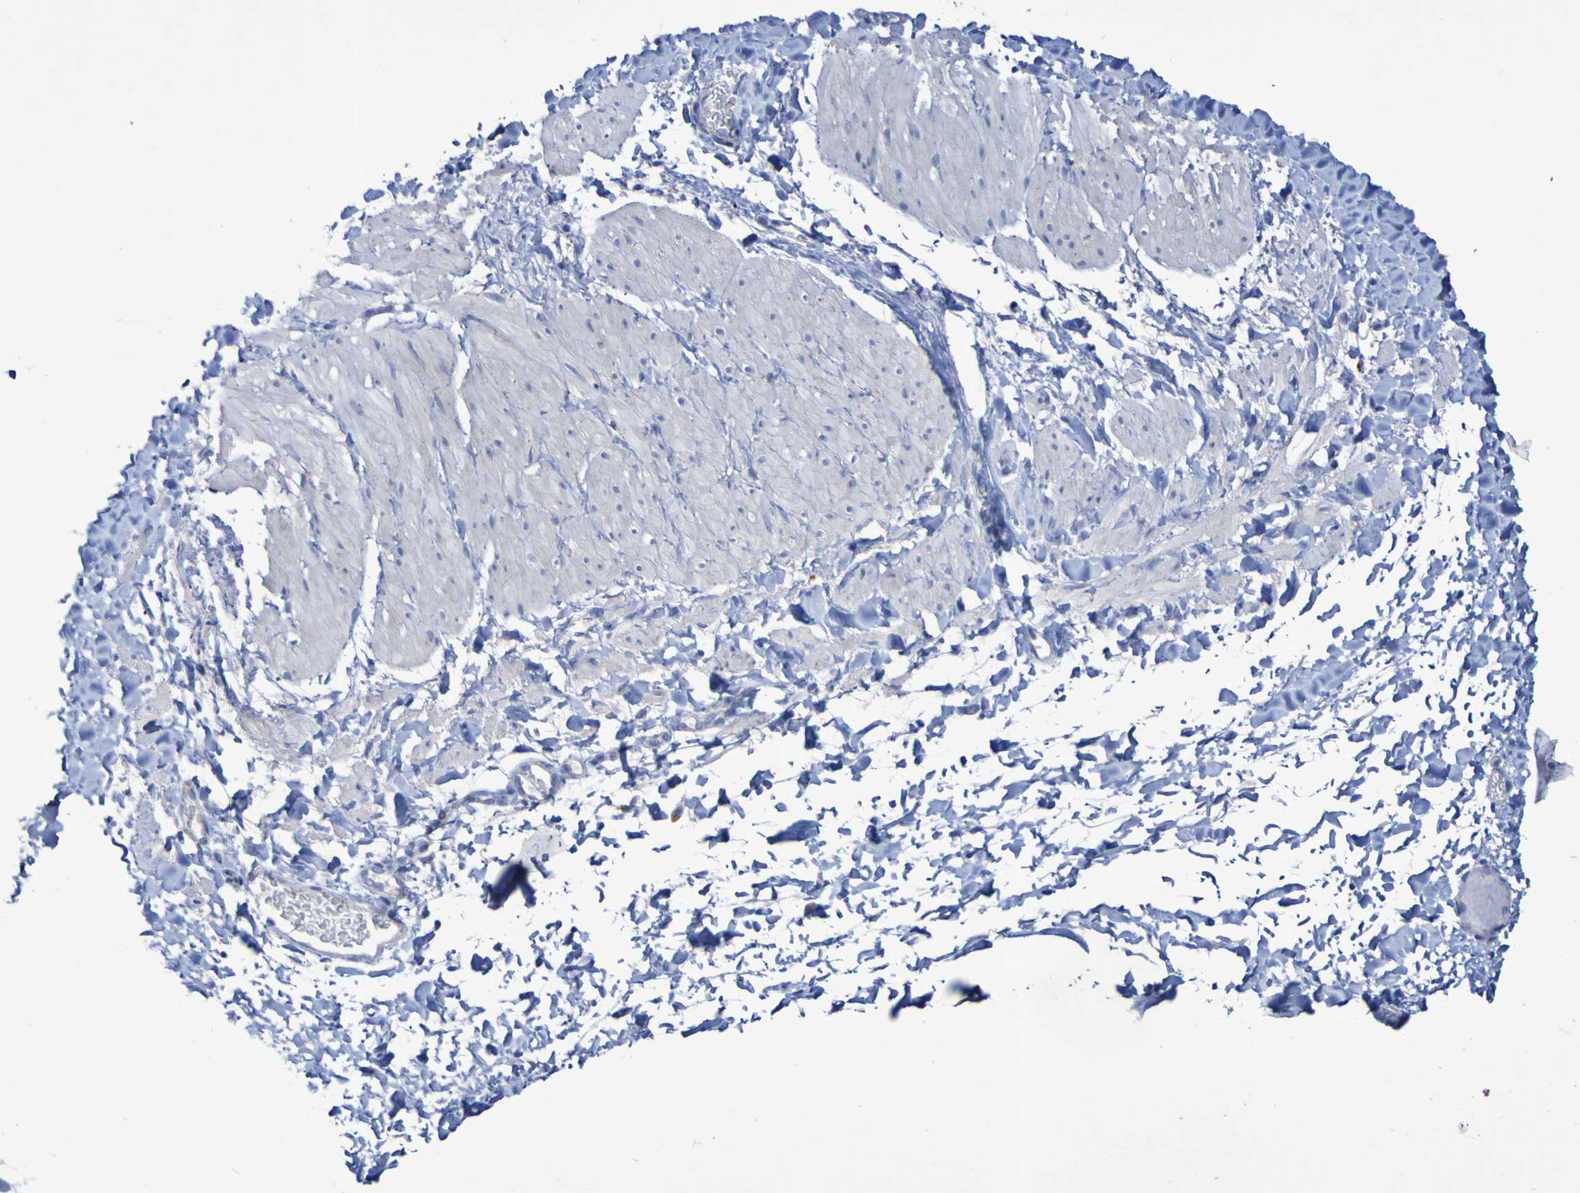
{"staining": {"intensity": "negative", "quantity": "none", "location": "none"}, "tissue": "smooth muscle", "cell_type": "Smooth muscle cells", "image_type": "normal", "snomed": [{"axis": "morphology", "description": "Normal tissue, NOS"}, {"axis": "topography", "description": "Smooth muscle"}], "caption": "Micrograph shows no protein expression in smooth muscle cells of unremarkable smooth muscle.", "gene": "TPH1", "patient": {"sex": "male", "age": 16}}